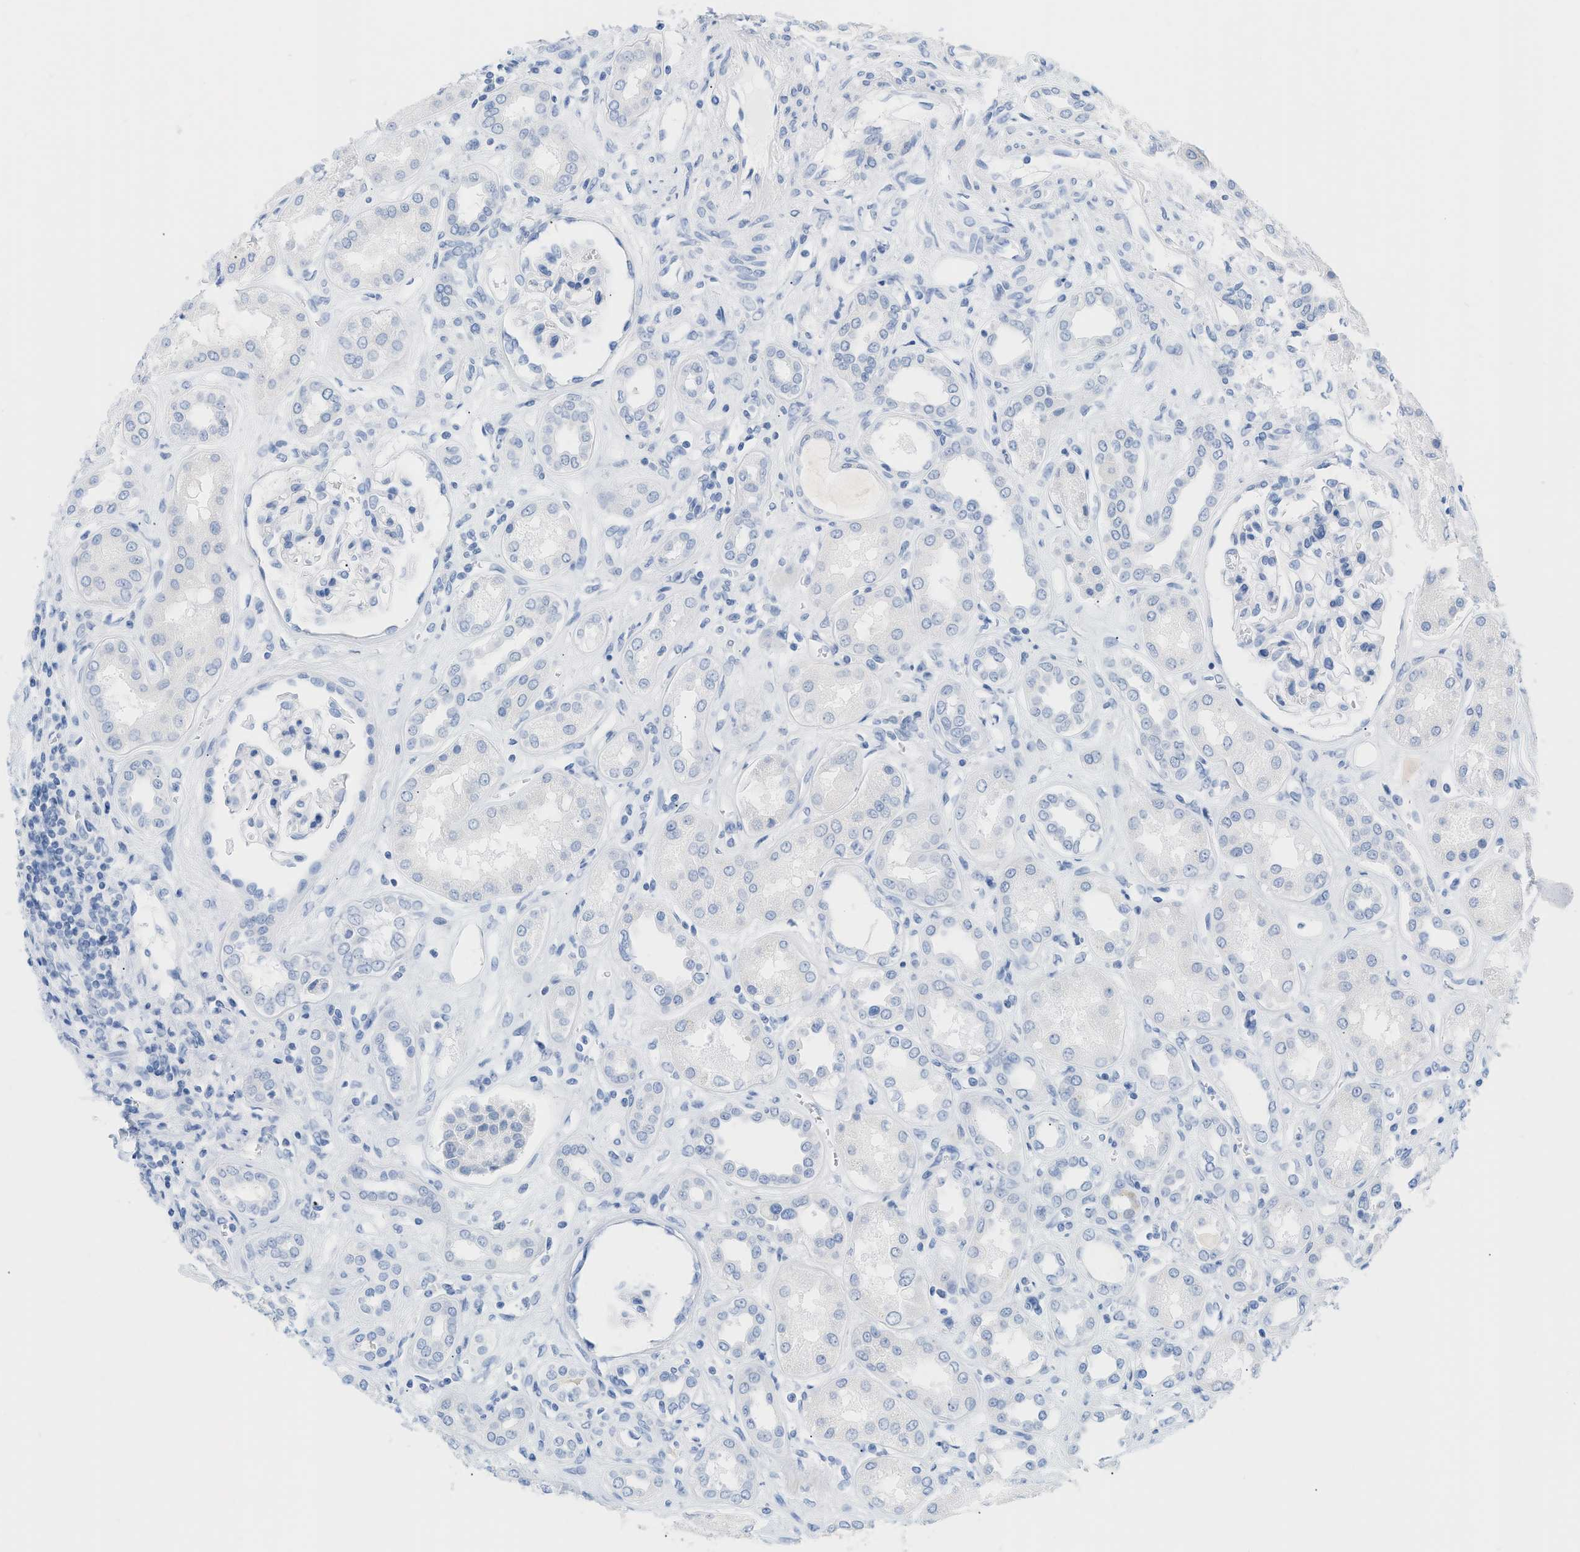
{"staining": {"intensity": "negative", "quantity": "none", "location": "none"}, "tissue": "kidney", "cell_type": "Cells in glomeruli", "image_type": "normal", "snomed": [{"axis": "morphology", "description": "Normal tissue, NOS"}, {"axis": "topography", "description": "Kidney"}], "caption": "Immunohistochemistry of benign kidney shows no positivity in cells in glomeruli. (DAB (3,3'-diaminobenzidine) immunohistochemistry (IHC), high magnification).", "gene": "PAPPA", "patient": {"sex": "male", "age": 59}}